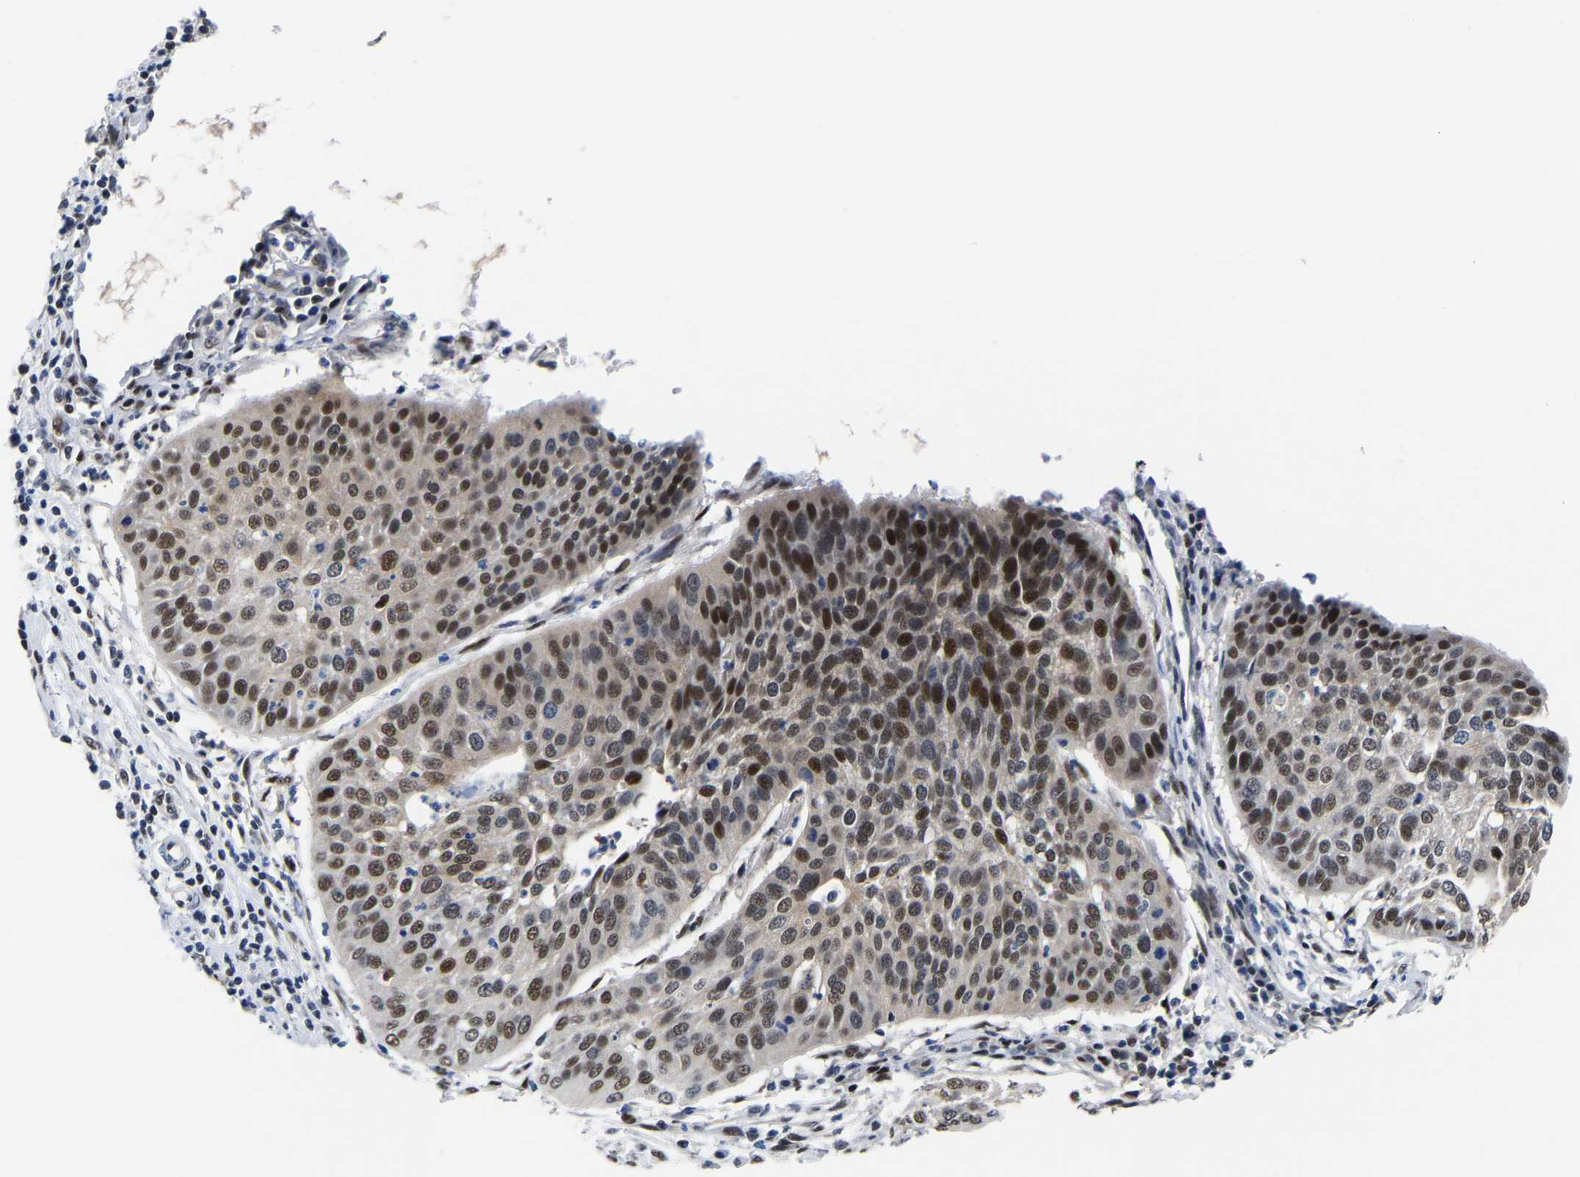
{"staining": {"intensity": "strong", "quantity": ">75%", "location": "nuclear"}, "tissue": "cervical cancer", "cell_type": "Tumor cells", "image_type": "cancer", "snomed": [{"axis": "morphology", "description": "Normal tissue, NOS"}, {"axis": "morphology", "description": "Squamous cell carcinoma, NOS"}, {"axis": "topography", "description": "Cervix"}], "caption": "Tumor cells exhibit high levels of strong nuclear positivity in about >75% of cells in cervical cancer (squamous cell carcinoma).", "gene": "PTRHD1", "patient": {"sex": "female", "age": 39}}